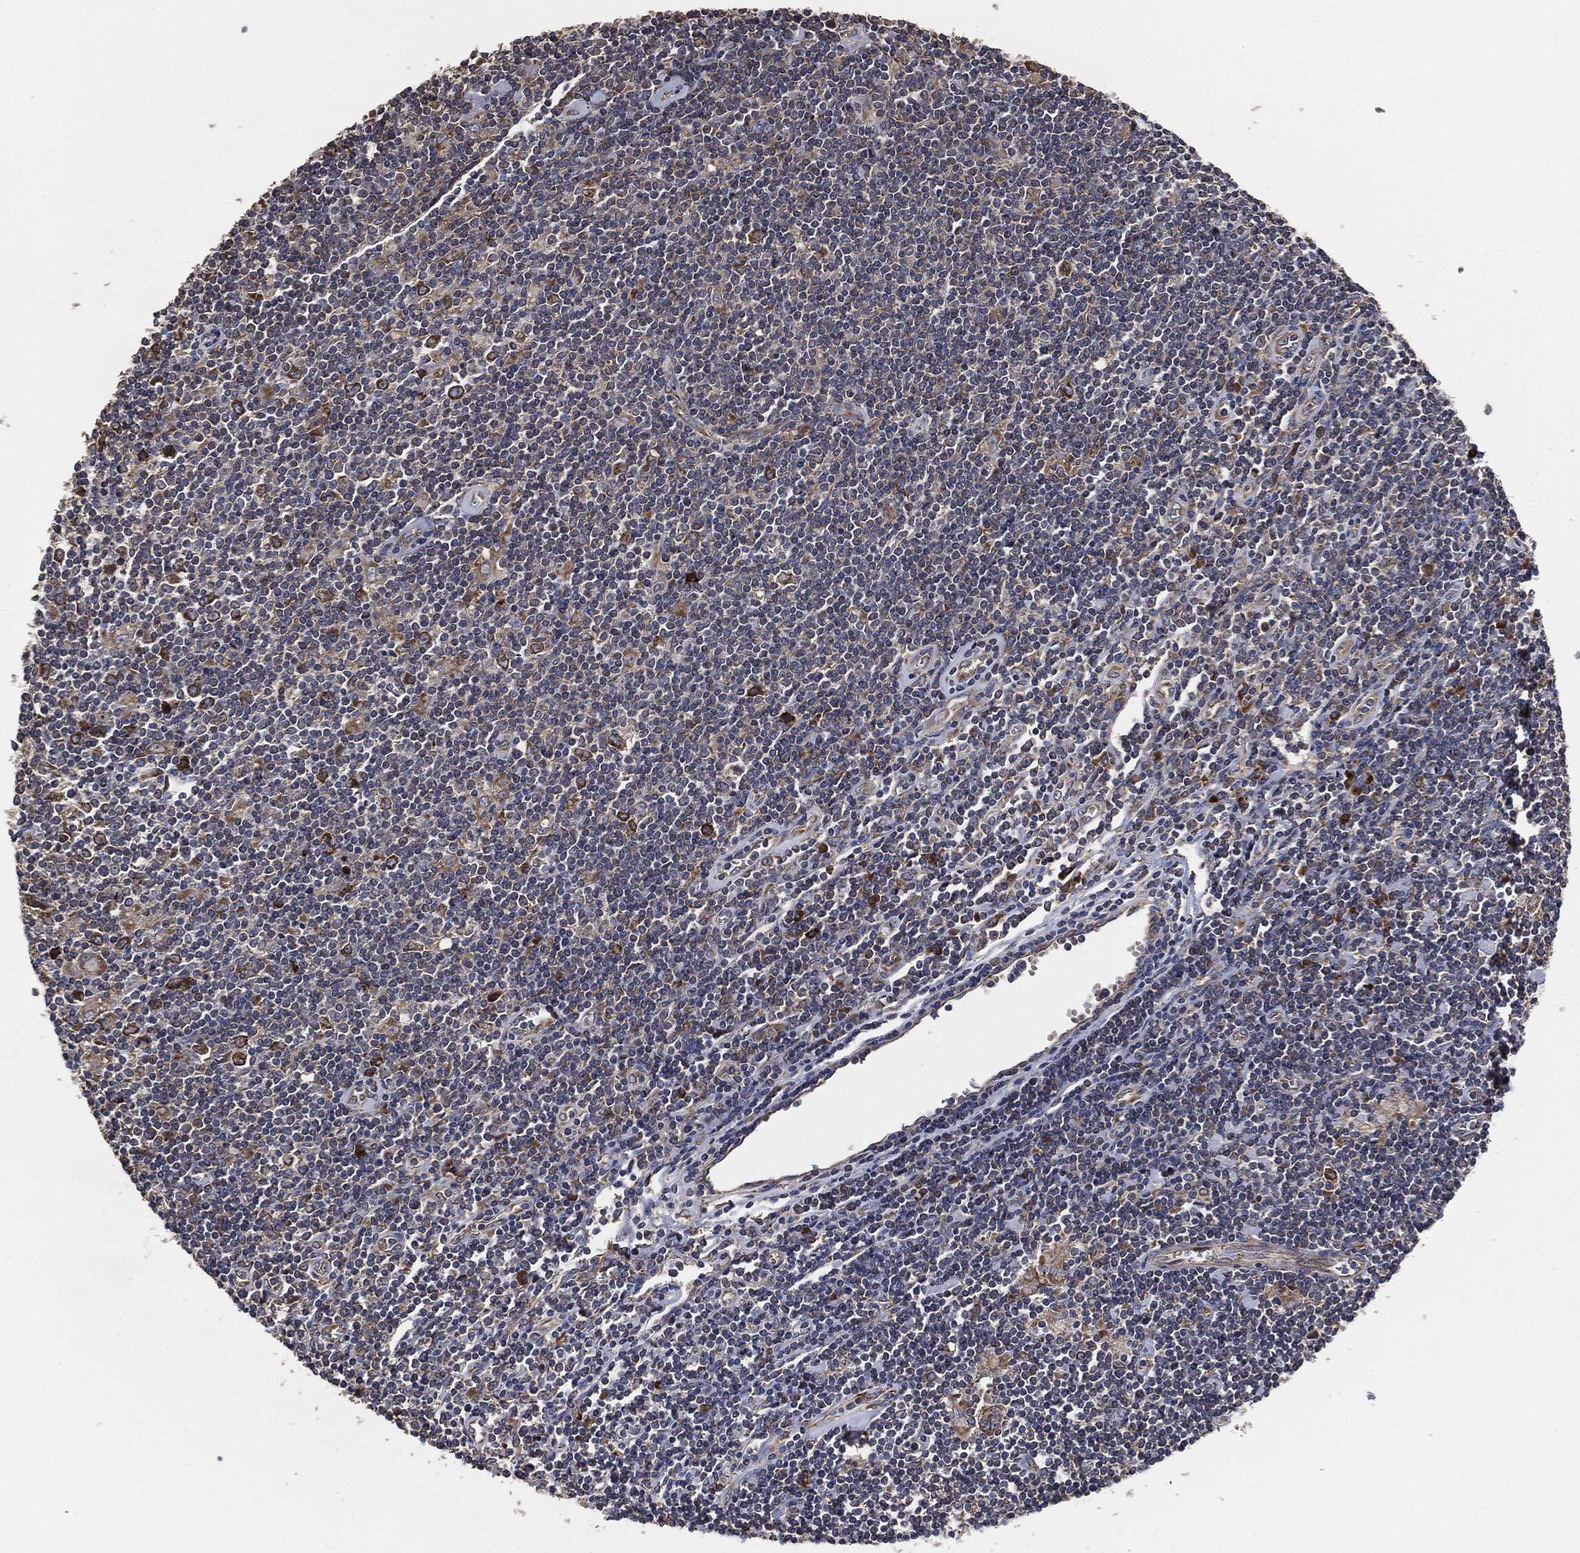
{"staining": {"intensity": "moderate", "quantity": ">75%", "location": "cytoplasmic/membranous"}, "tissue": "lymphoma", "cell_type": "Tumor cells", "image_type": "cancer", "snomed": [{"axis": "morphology", "description": "Hodgkin's disease, NOS"}, {"axis": "topography", "description": "Lymph node"}], "caption": "Protein staining of lymphoma tissue demonstrates moderate cytoplasmic/membranous expression in approximately >75% of tumor cells.", "gene": "STK3", "patient": {"sex": "male", "age": 40}}